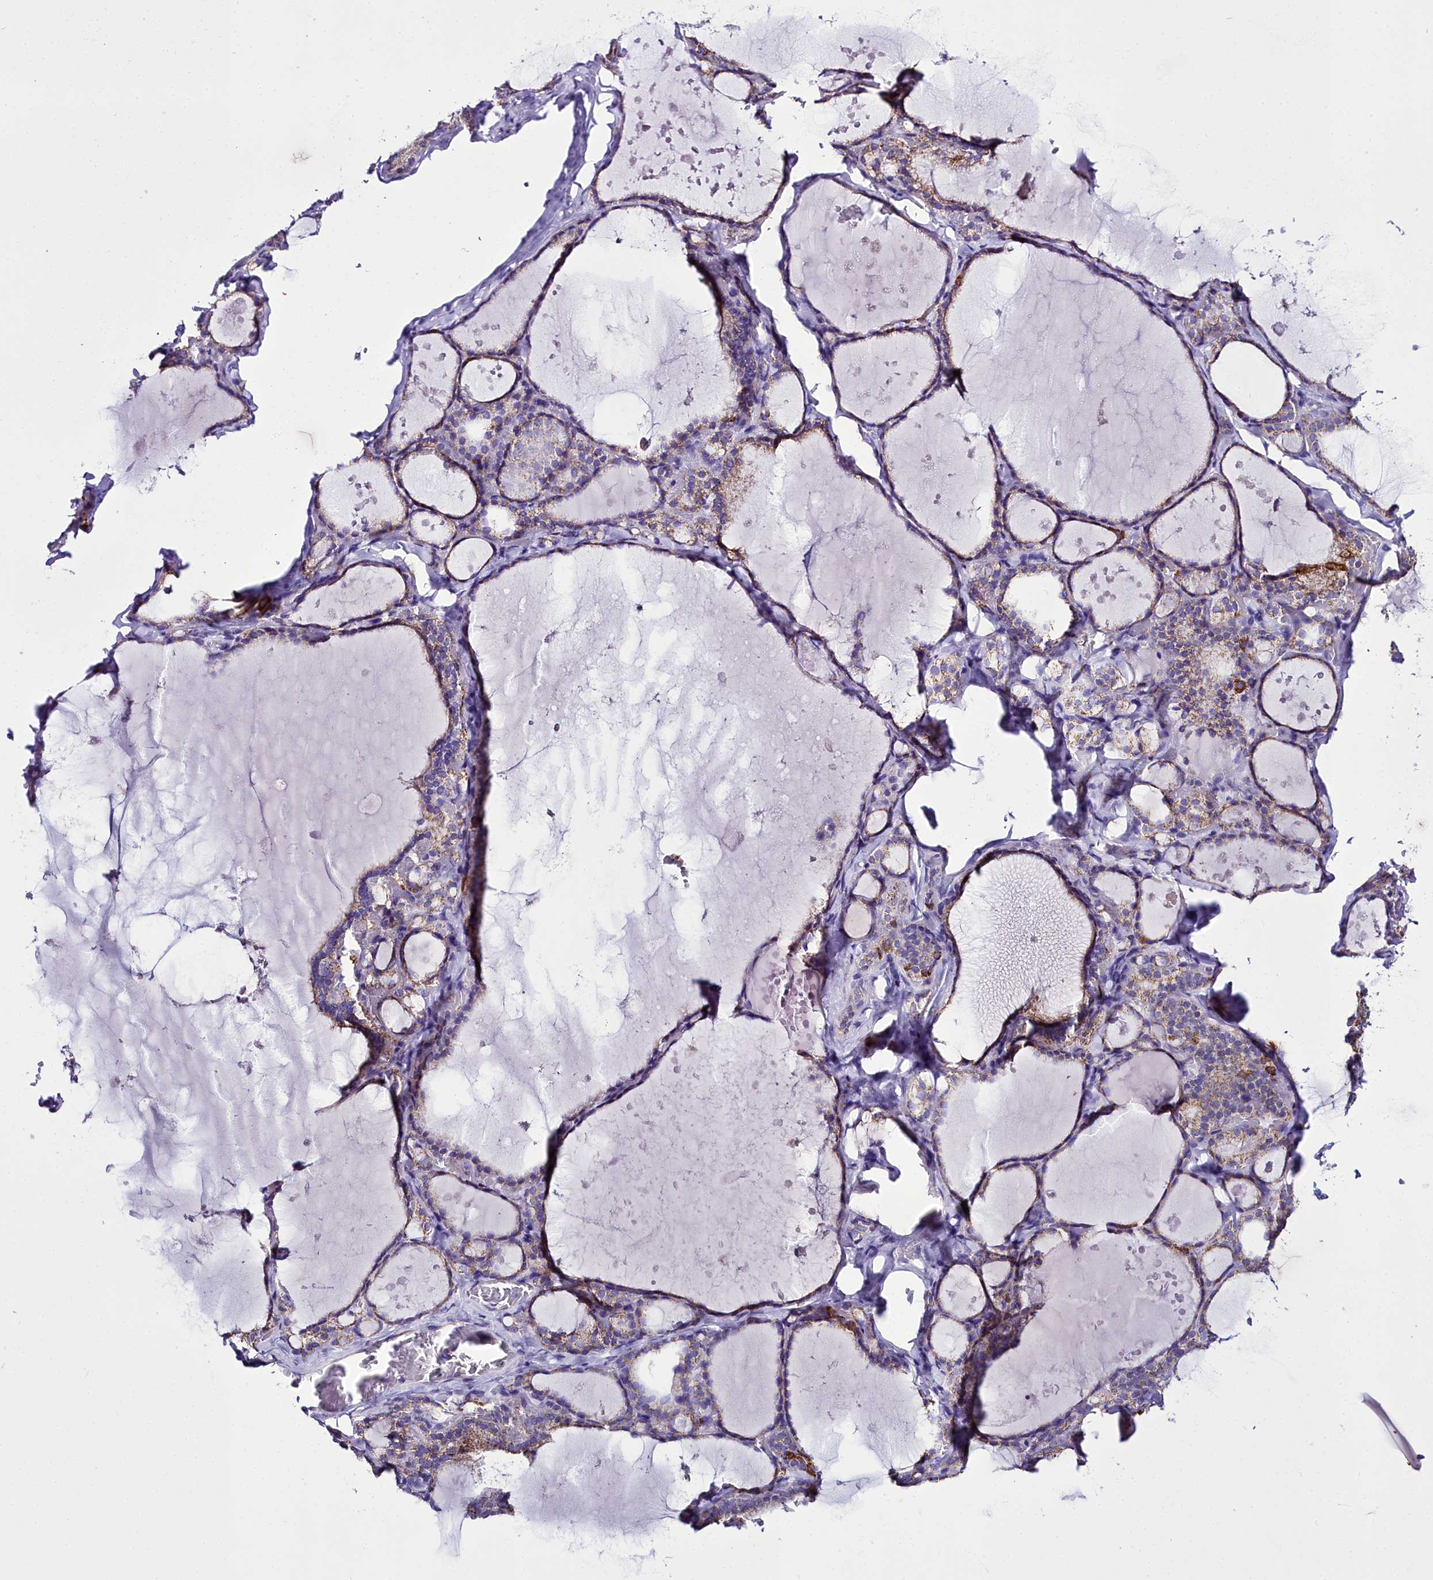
{"staining": {"intensity": "moderate", "quantity": "25%-75%", "location": "cytoplasmic/membranous"}, "tissue": "thyroid gland", "cell_type": "Glandular cells", "image_type": "normal", "snomed": [{"axis": "morphology", "description": "Normal tissue, NOS"}, {"axis": "topography", "description": "Thyroid gland"}], "caption": "This is an image of immunohistochemistry (IHC) staining of benign thyroid gland, which shows moderate positivity in the cytoplasmic/membranous of glandular cells.", "gene": "WDFY3", "patient": {"sex": "male", "age": 56}}